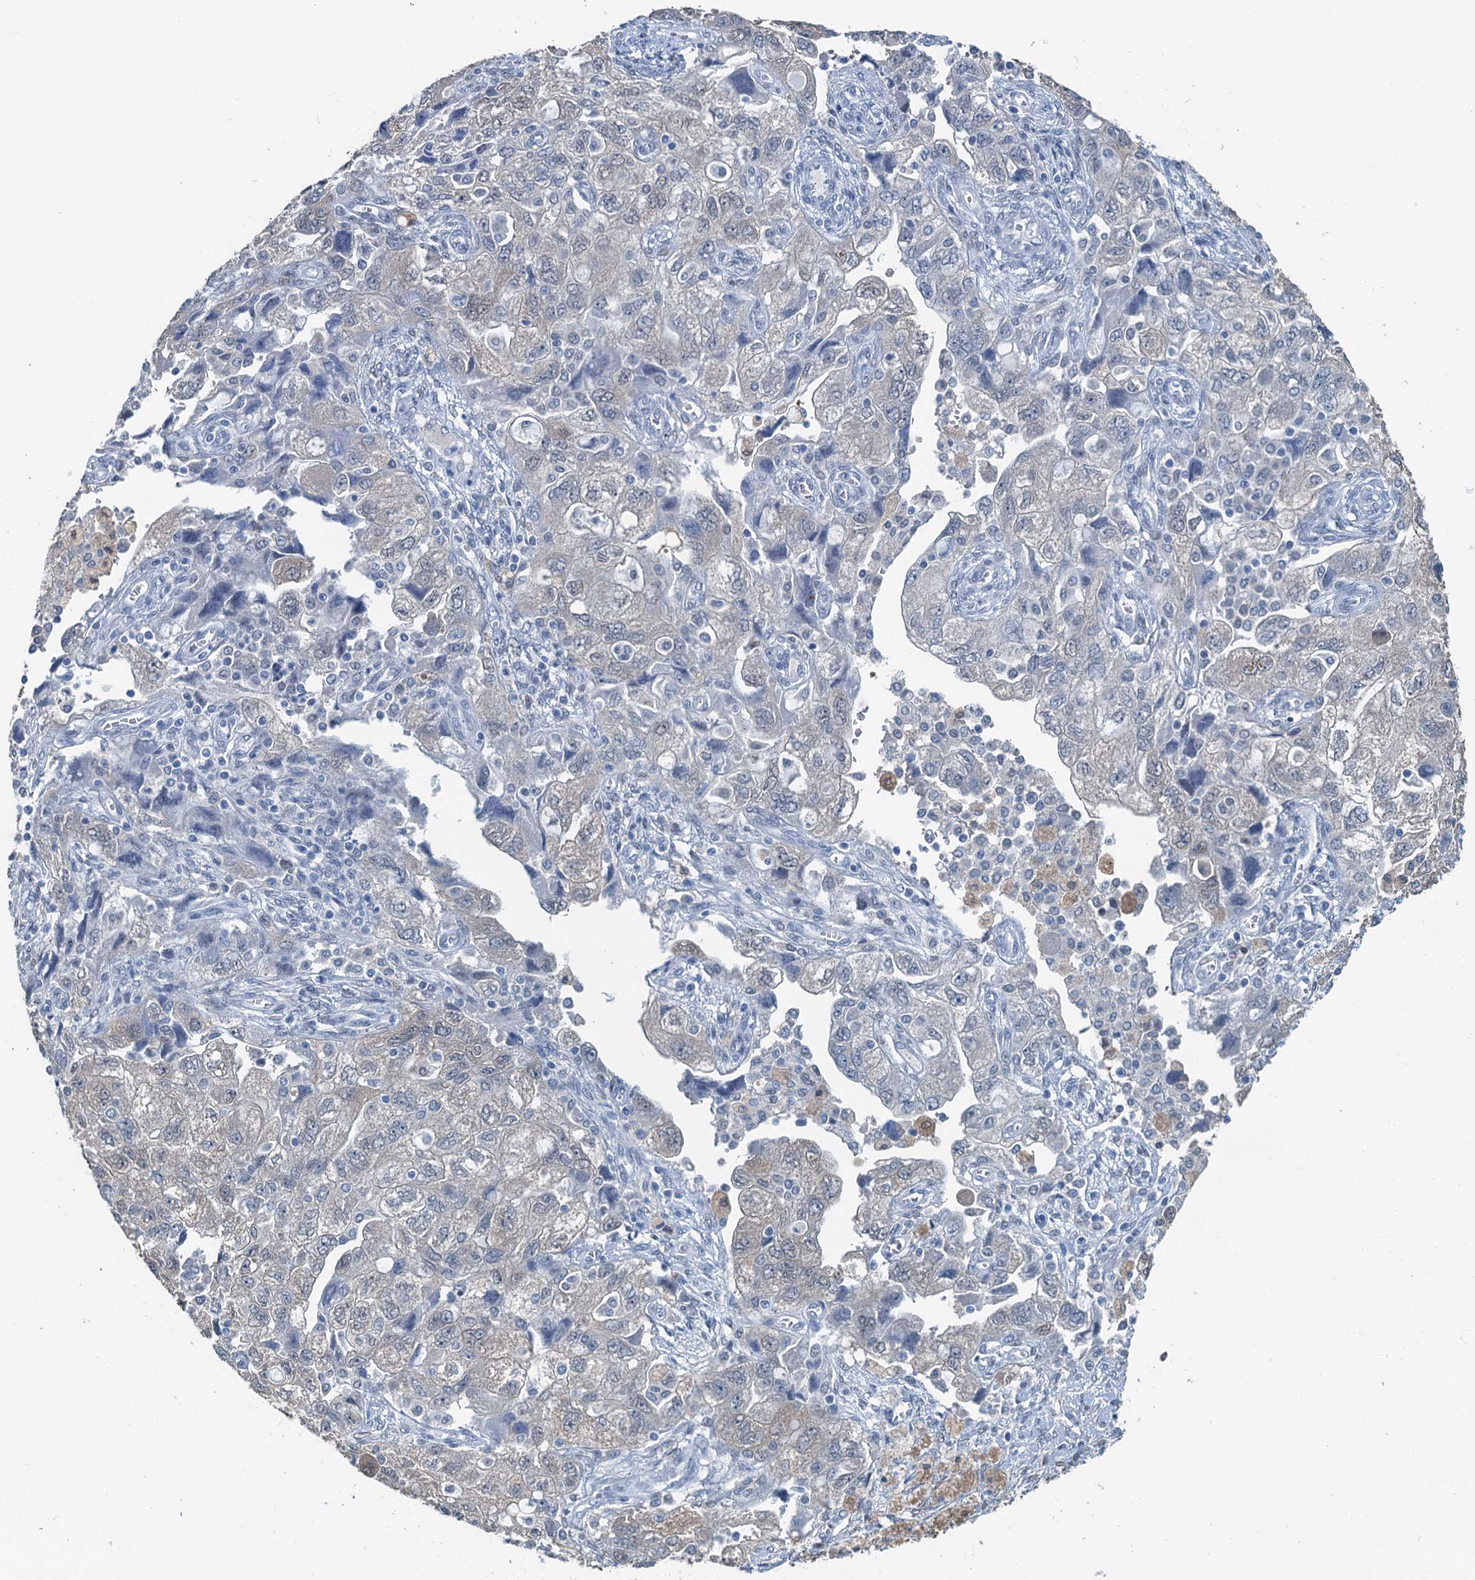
{"staining": {"intensity": "negative", "quantity": "none", "location": "none"}, "tissue": "ovarian cancer", "cell_type": "Tumor cells", "image_type": "cancer", "snomed": [{"axis": "morphology", "description": "Carcinoma, NOS"}, {"axis": "morphology", "description": "Cystadenocarcinoma, serous, NOS"}, {"axis": "topography", "description": "Ovary"}], "caption": "Immunohistochemistry (IHC) of human ovarian cancer displays no positivity in tumor cells. The staining was performed using DAB (3,3'-diaminobenzidine) to visualize the protein expression in brown, while the nuclei were stained in blue with hematoxylin (Magnification: 20x).", "gene": "AHCY", "patient": {"sex": "female", "age": 69}}